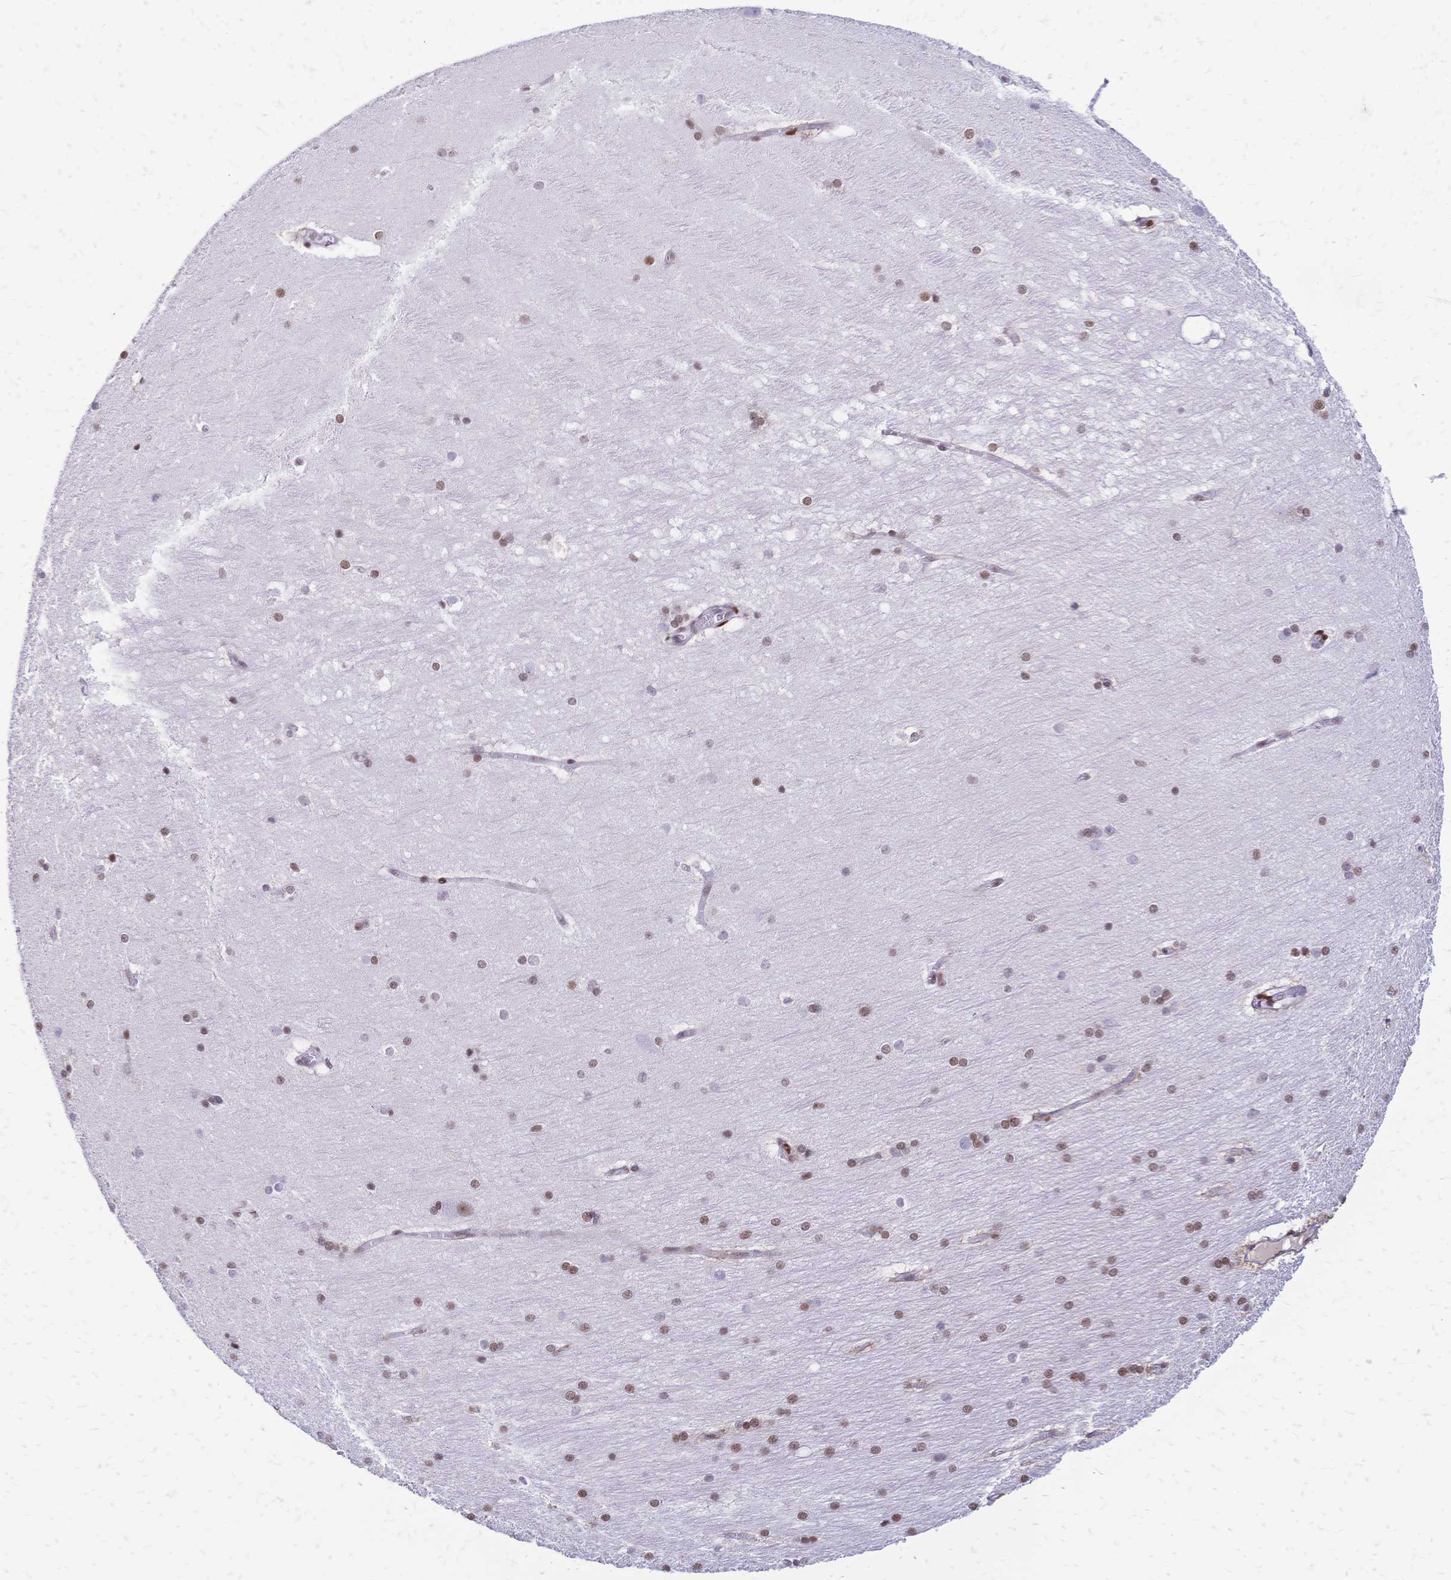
{"staining": {"intensity": "moderate", "quantity": "25%-75%", "location": "nuclear"}, "tissue": "hippocampus", "cell_type": "Glial cells", "image_type": "normal", "snomed": [{"axis": "morphology", "description": "Normal tissue, NOS"}, {"axis": "topography", "description": "Cerebral cortex"}, {"axis": "topography", "description": "Hippocampus"}], "caption": "Moderate nuclear expression for a protein is appreciated in about 25%-75% of glial cells of unremarkable hippocampus using immunohistochemistry (IHC).", "gene": "NFIC", "patient": {"sex": "female", "age": 19}}